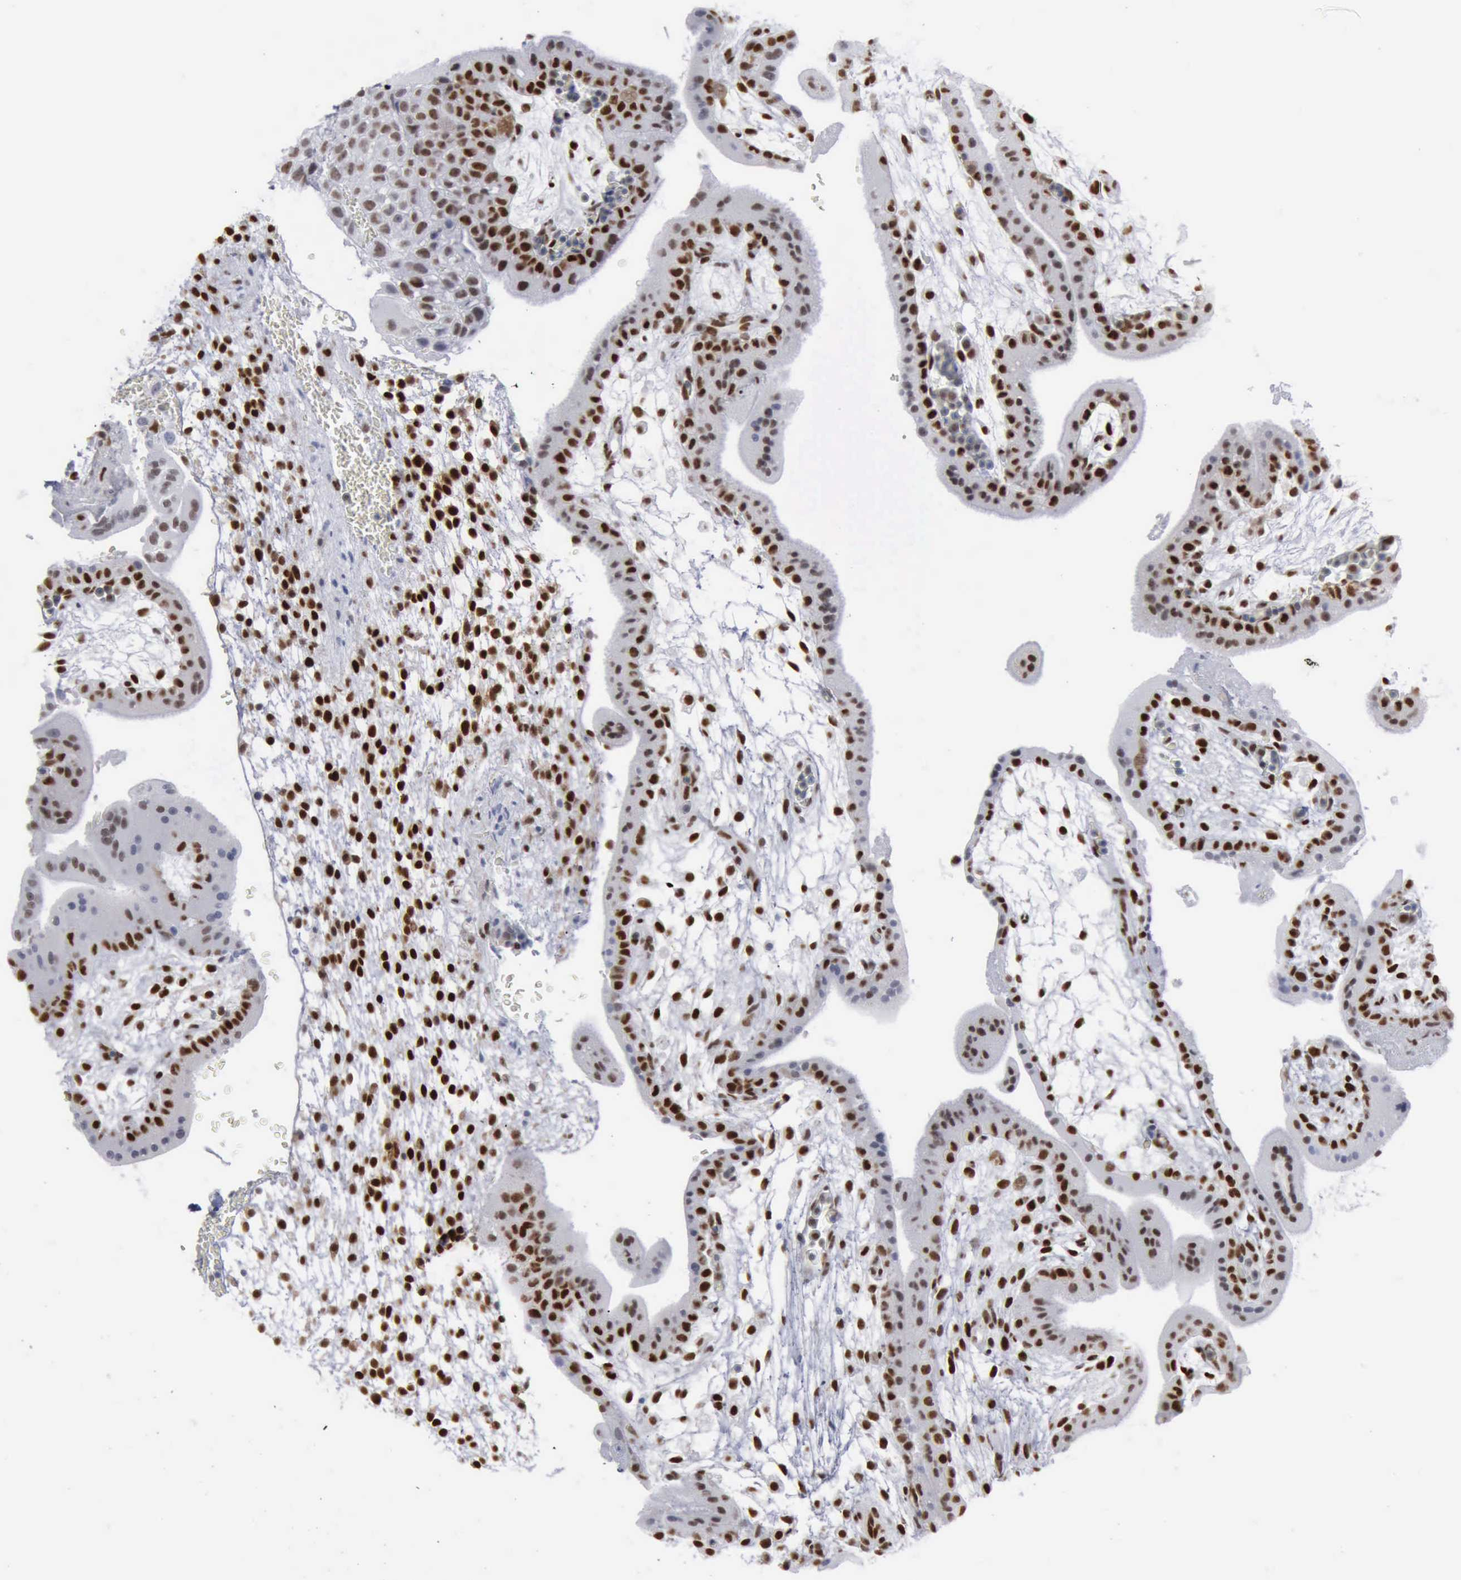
{"staining": {"intensity": "strong", "quantity": ">75%", "location": "nuclear"}, "tissue": "placenta", "cell_type": "Decidual cells", "image_type": "normal", "snomed": [{"axis": "morphology", "description": "Normal tissue, NOS"}, {"axis": "topography", "description": "Placenta"}], "caption": "IHC (DAB (3,3'-diaminobenzidine)) staining of unremarkable human placenta reveals strong nuclear protein staining in about >75% of decidual cells.", "gene": "XPA", "patient": {"sex": "female", "age": 35}}